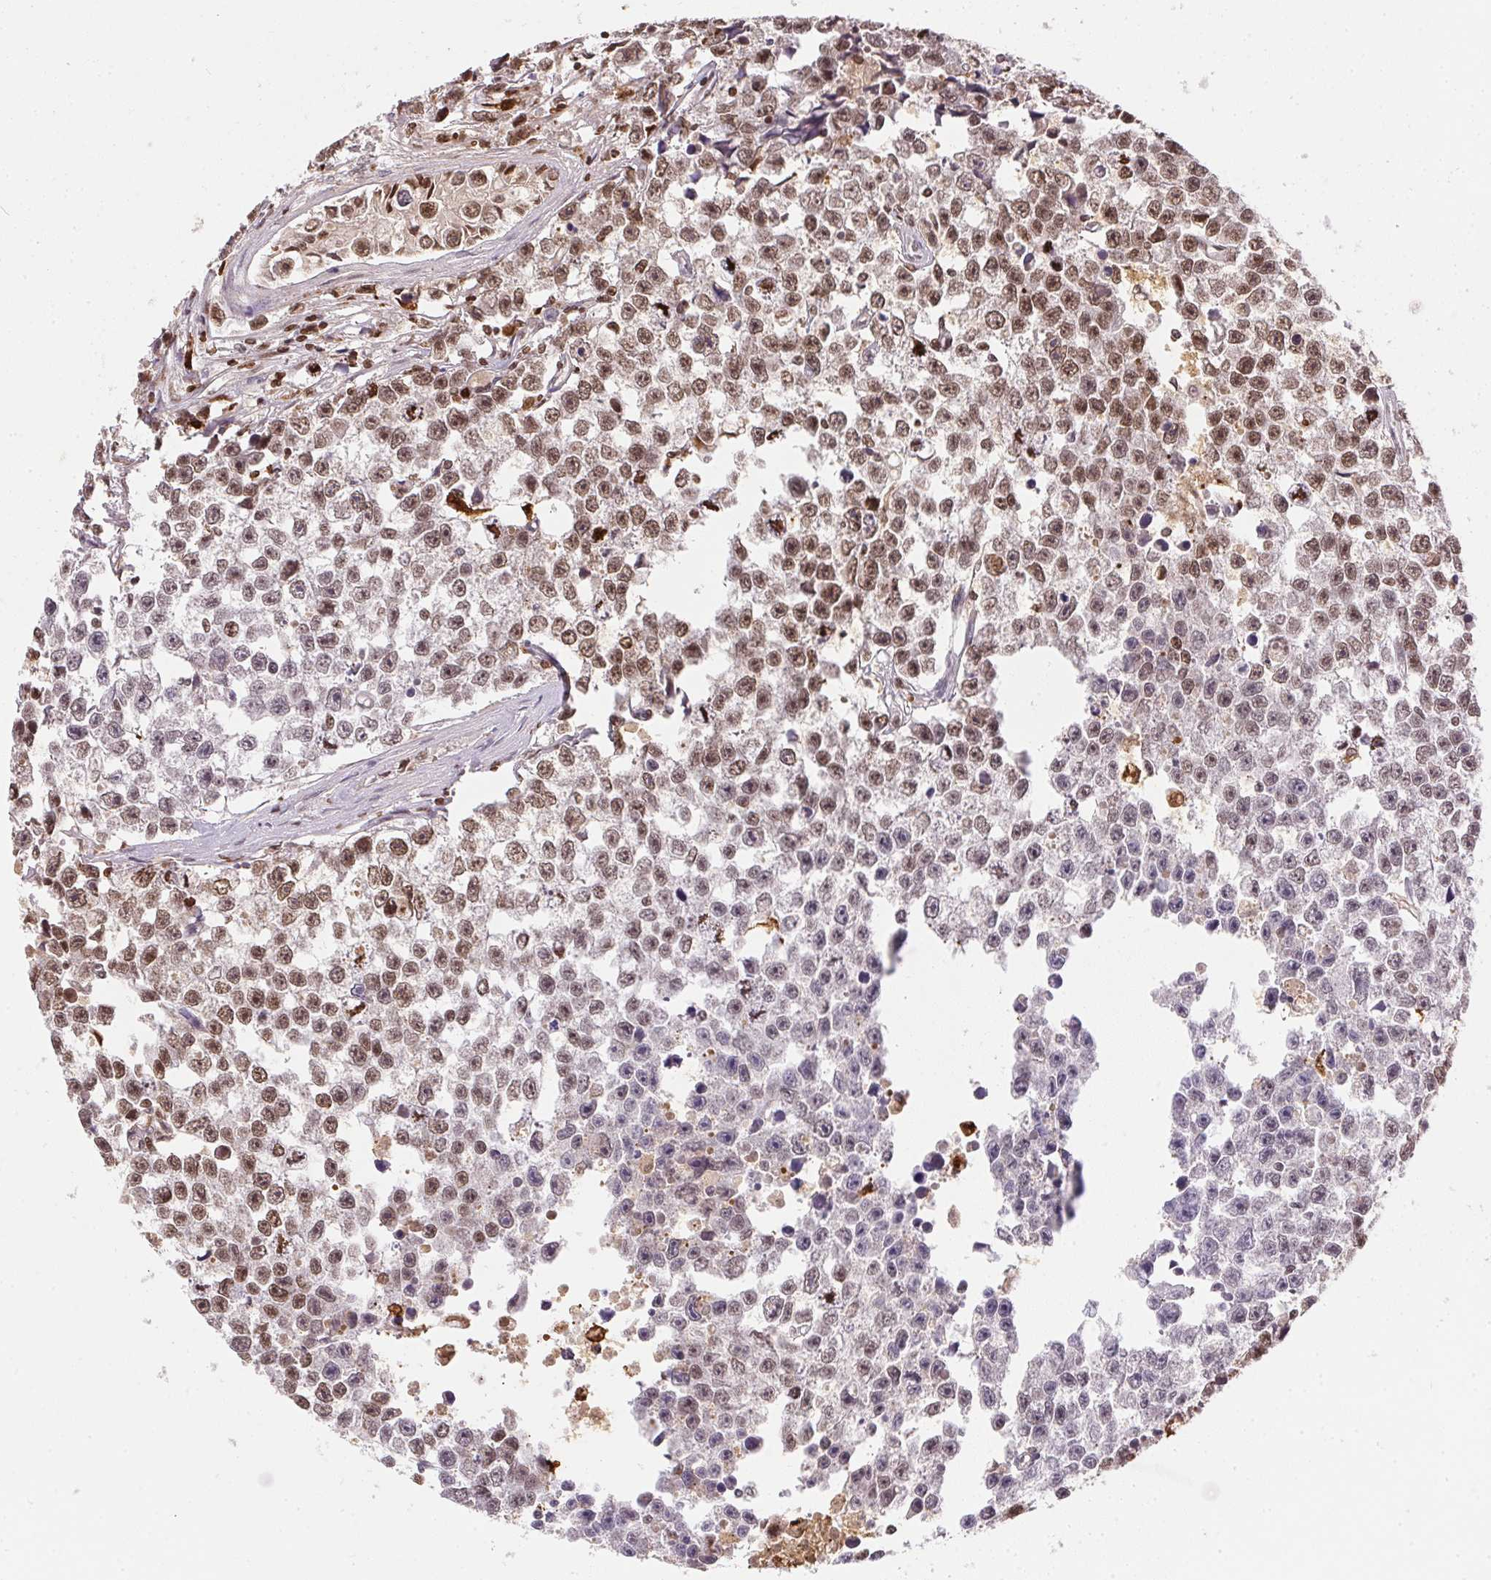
{"staining": {"intensity": "moderate", "quantity": "25%-75%", "location": "nuclear"}, "tissue": "testis cancer", "cell_type": "Tumor cells", "image_type": "cancer", "snomed": [{"axis": "morphology", "description": "Seminoma, NOS"}, {"axis": "topography", "description": "Testis"}], "caption": "Testis cancer tissue exhibits moderate nuclear positivity in about 25%-75% of tumor cells, visualized by immunohistochemistry. The protein of interest is stained brown, and the nuclei are stained in blue (DAB (3,3'-diaminobenzidine) IHC with brightfield microscopy, high magnification).", "gene": "ORM1", "patient": {"sex": "male", "age": 26}}